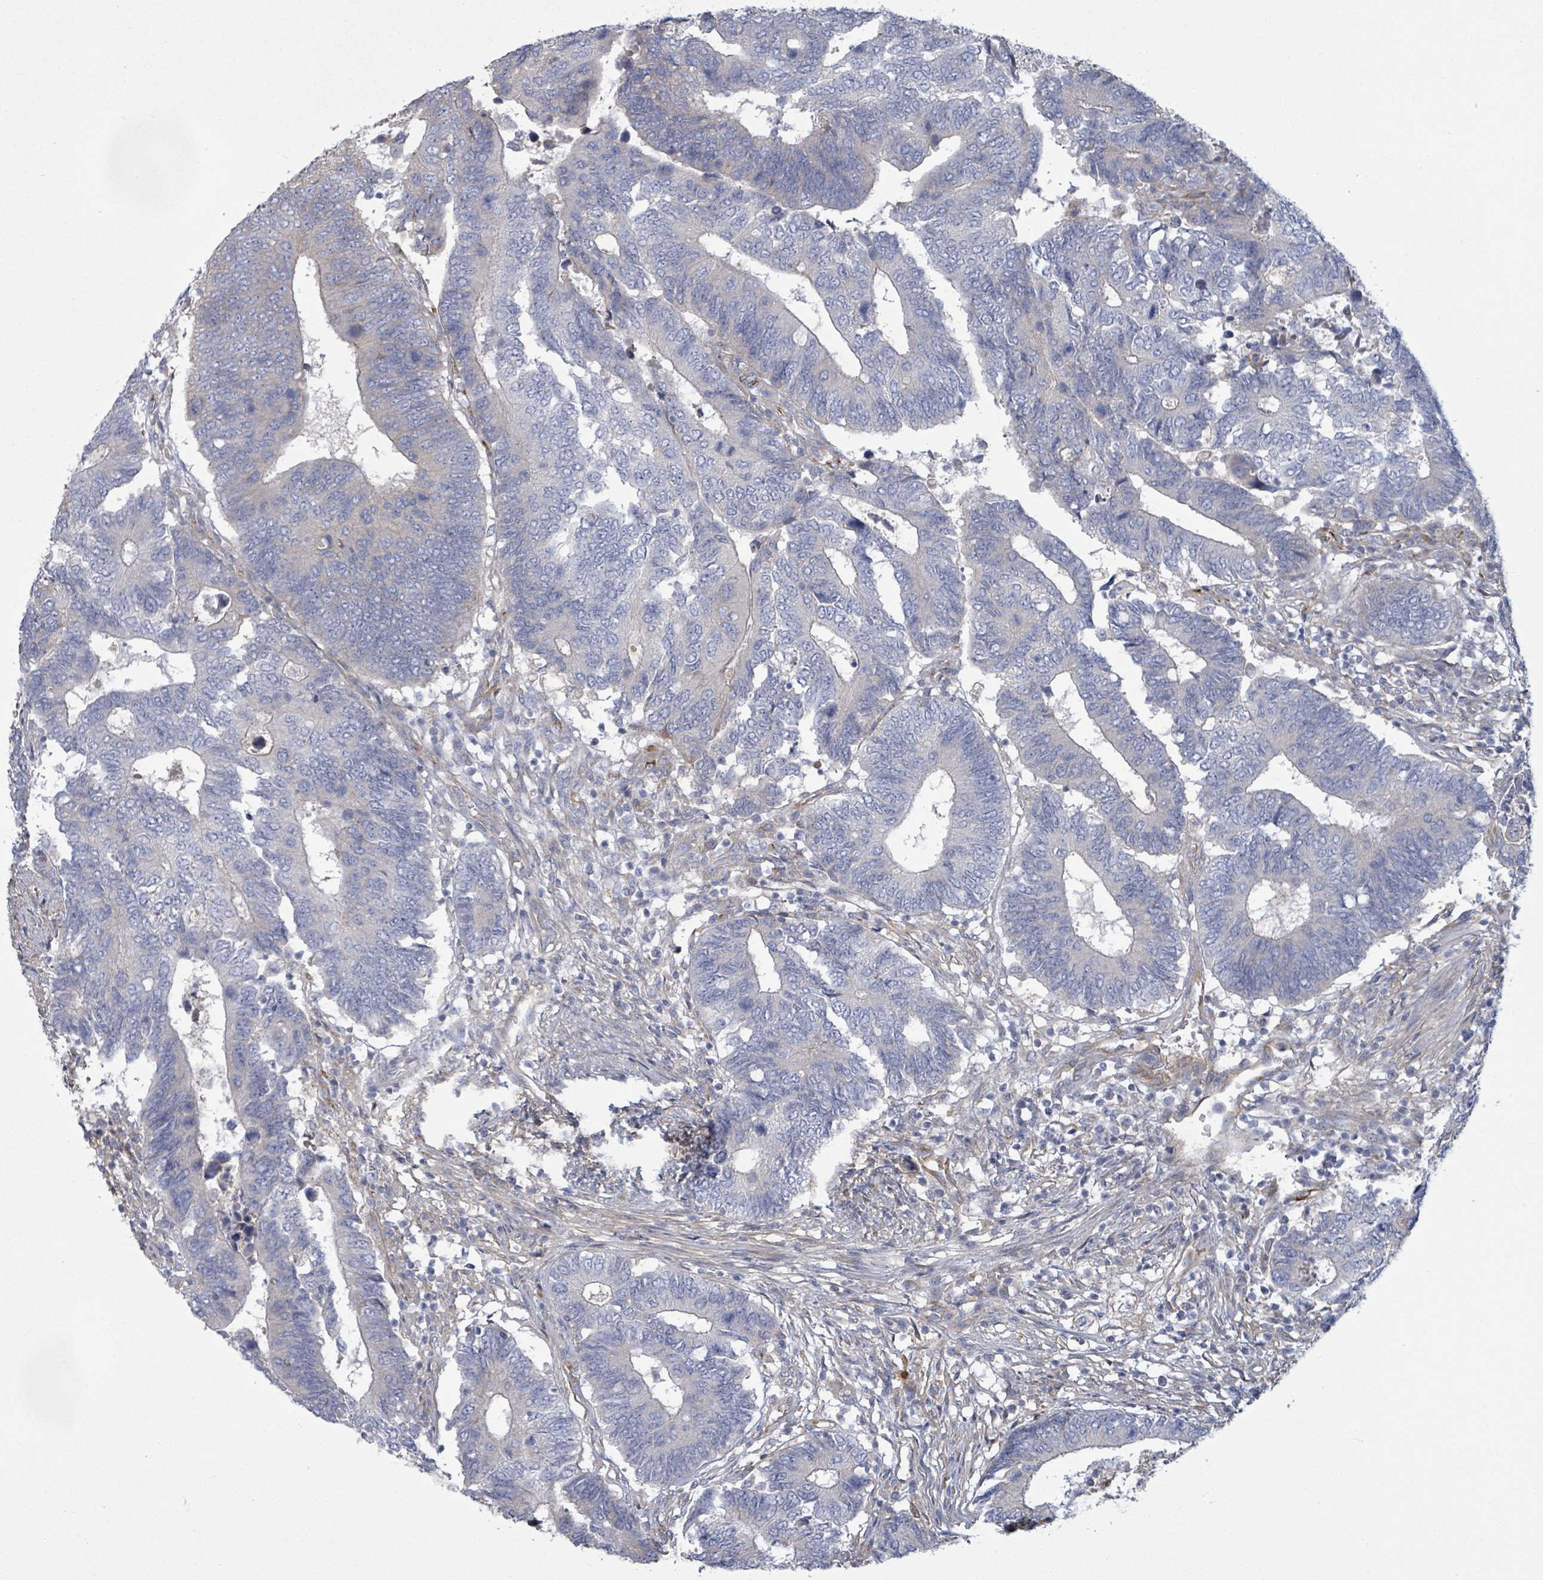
{"staining": {"intensity": "negative", "quantity": "none", "location": "none"}, "tissue": "colorectal cancer", "cell_type": "Tumor cells", "image_type": "cancer", "snomed": [{"axis": "morphology", "description": "Adenocarcinoma, NOS"}, {"axis": "topography", "description": "Colon"}], "caption": "Colorectal cancer (adenocarcinoma) was stained to show a protein in brown. There is no significant expression in tumor cells.", "gene": "COL13A1", "patient": {"sex": "male", "age": 87}}